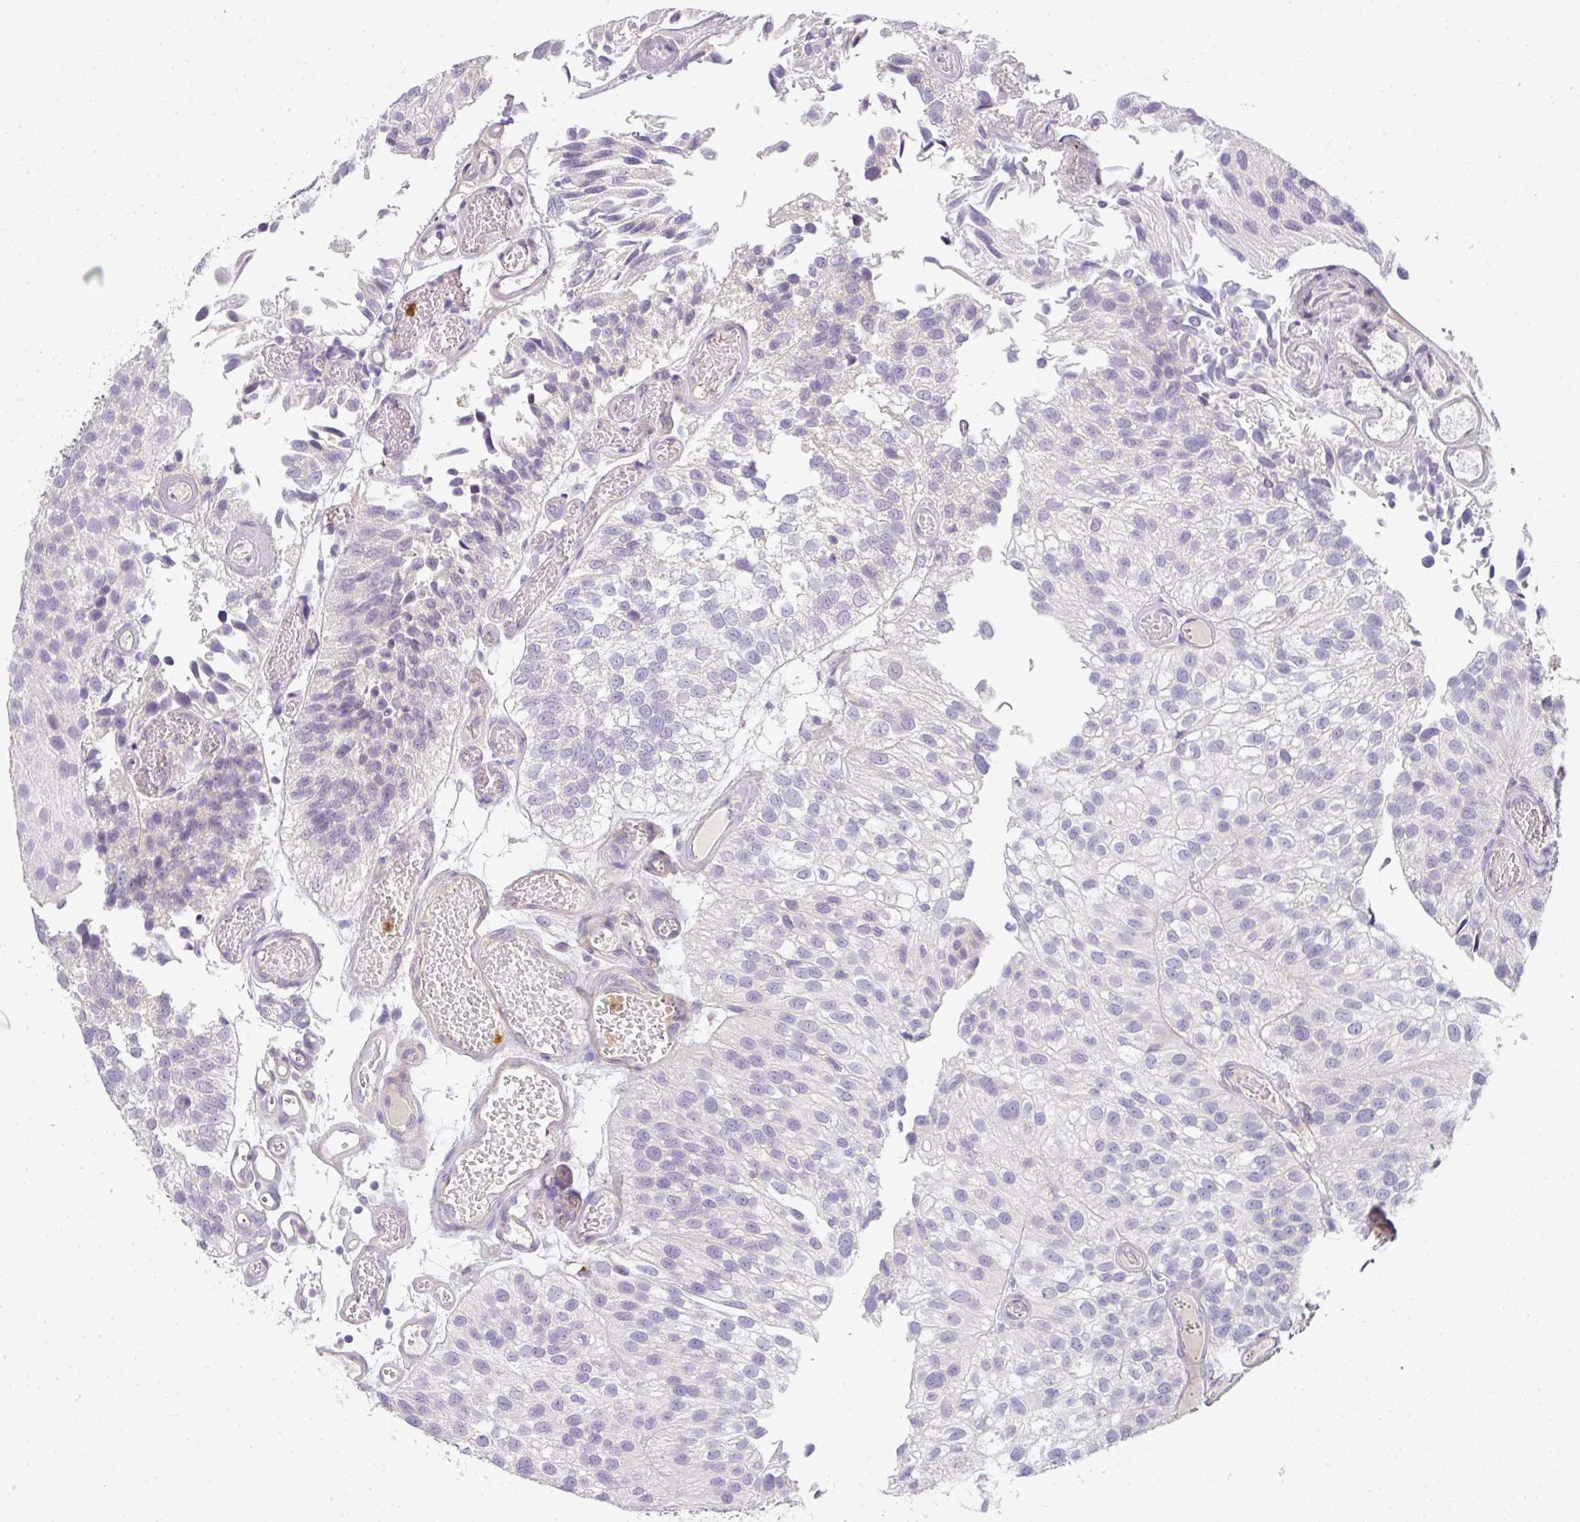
{"staining": {"intensity": "negative", "quantity": "none", "location": "none"}, "tissue": "urothelial cancer", "cell_type": "Tumor cells", "image_type": "cancer", "snomed": [{"axis": "morphology", "description": "Urothelial carcinoma, NOS"}, {"axis": "topography", "description": "Urinary bladder"}], "caption": "A micrograph of human urothelial cancer is negative for staining in tumor cells. Nuclei are stained in blue.", "gene": "HHEX", "patient": {"sex": "male", "age": 87}}